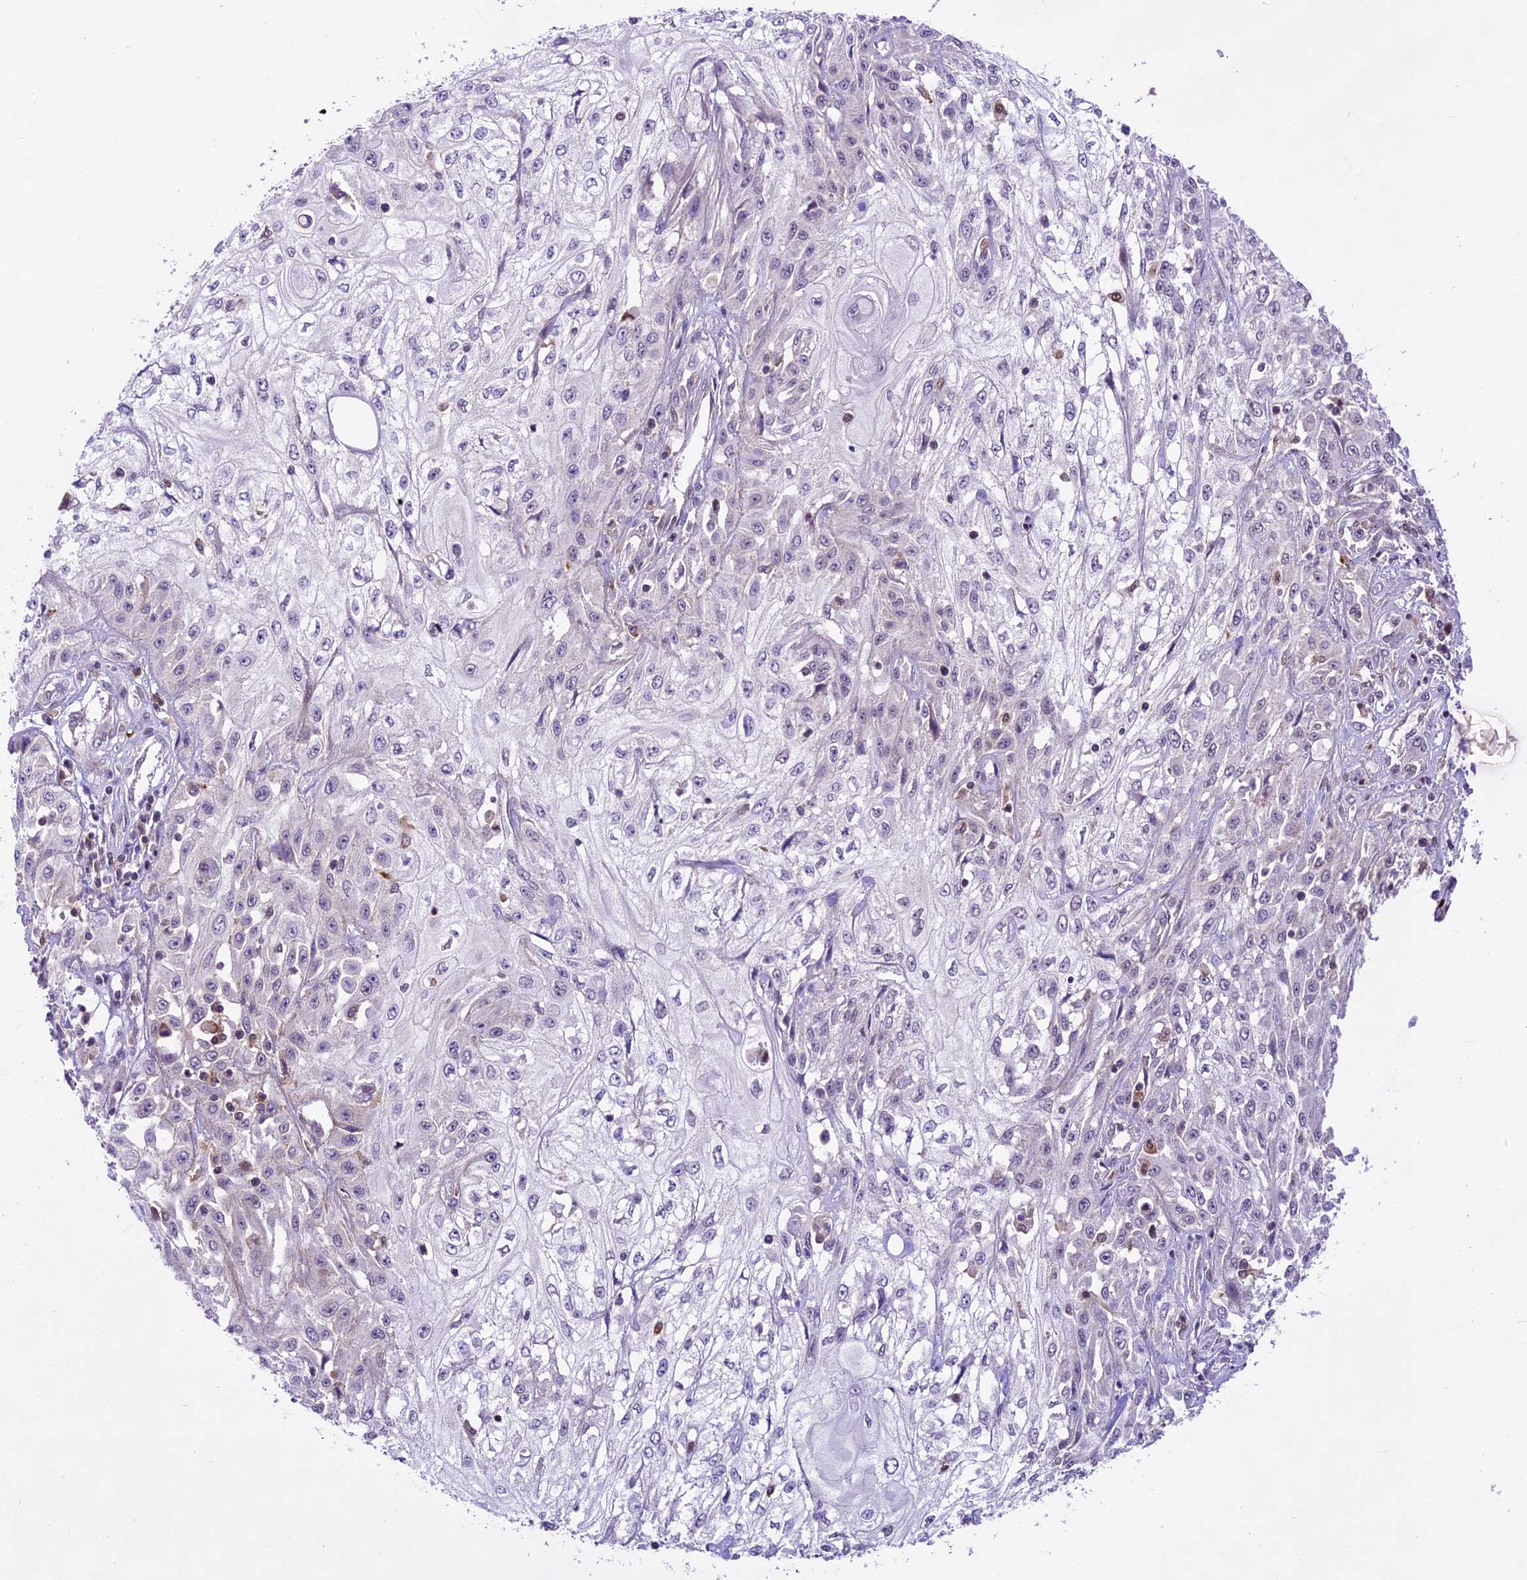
{"staining": {"intensity": "negative", "quantity": "none", "location": "none"}, "tissue": "skin cancer", "cell_type": "Tumor cells", "image_type": "cancer", "snomed": [{"axis": "morphology", "description": "Squamous cell carcinoma, NOS"}, {"axis": "morphology", "description": "Squamous cell carcinoma, metastatic, NOS"}, {"axis": "topography", "description": "Skin"}, {"axis": "topography", "description": "Lymph node"}], "caption": "IHC image of human metastatic squamous cell carcinoma (skin) stained for a protein (brown), which displays no positivity in tumor cells.", "gene": "SHKBP1", "patient": {"sex": "male", "age": 75}}